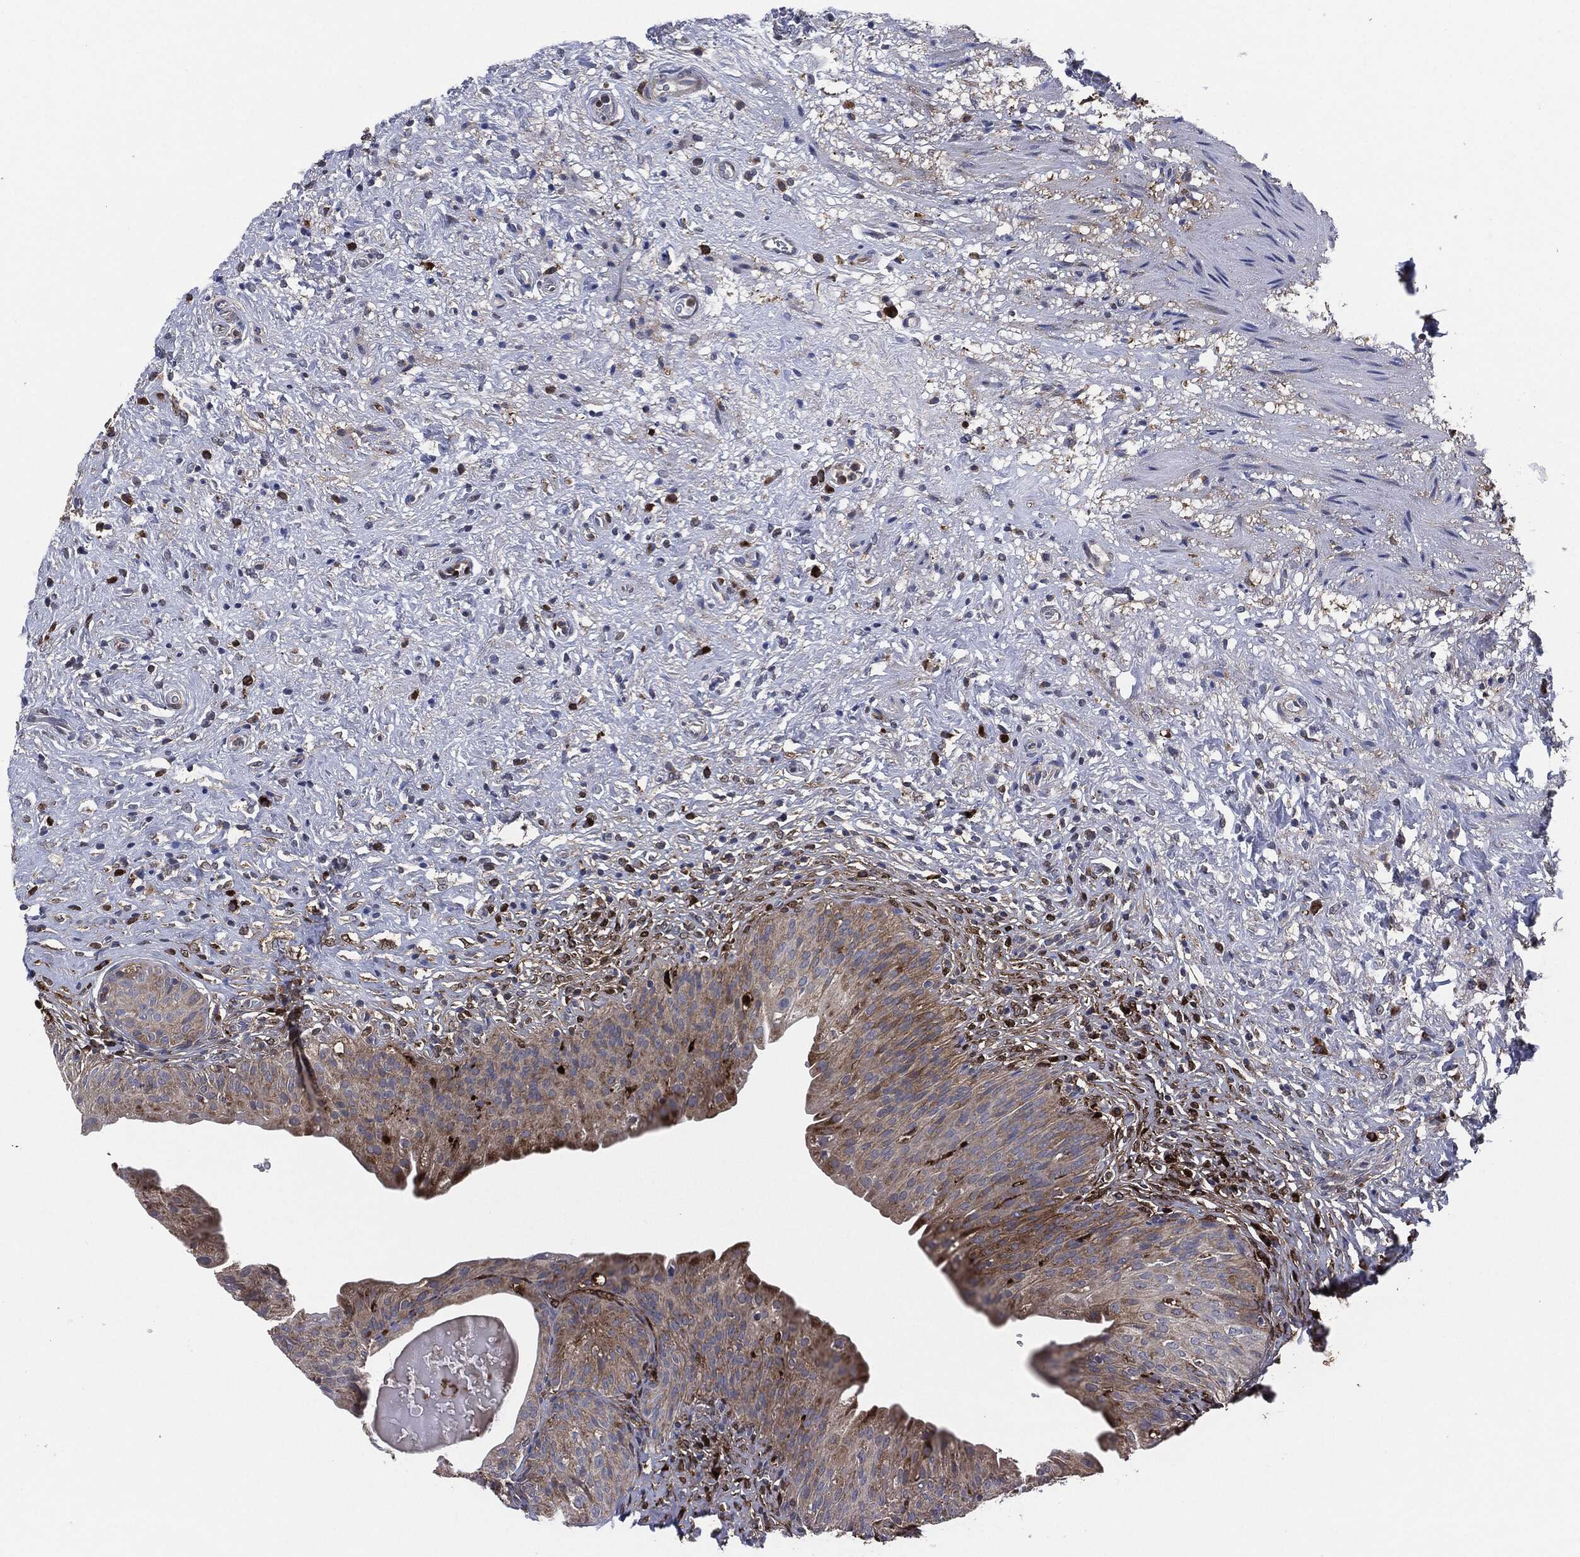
{"staining": {"intensity": "moderate", "quantity": "25%-75%", "location": "cytoplasmic/membranous"}, "tissue": "urinary bladder", "cell_type": "Urothelial cells", "image_type": "normal", "snomed": [{"axis": "morphology", "description": "Normal tissue, NOS"}, {"axis": "topography", "description": "Urinary bladder"}], "caption": "This micrograph demonstrates IHC staining of unremarkable urinary bladder, with medium moderate cytoplasmic/membranous staining in approximately 25%-75% of urothelial cells.", "gene": "TMEM11", "patient": {"sex": "male", "age": 46}}